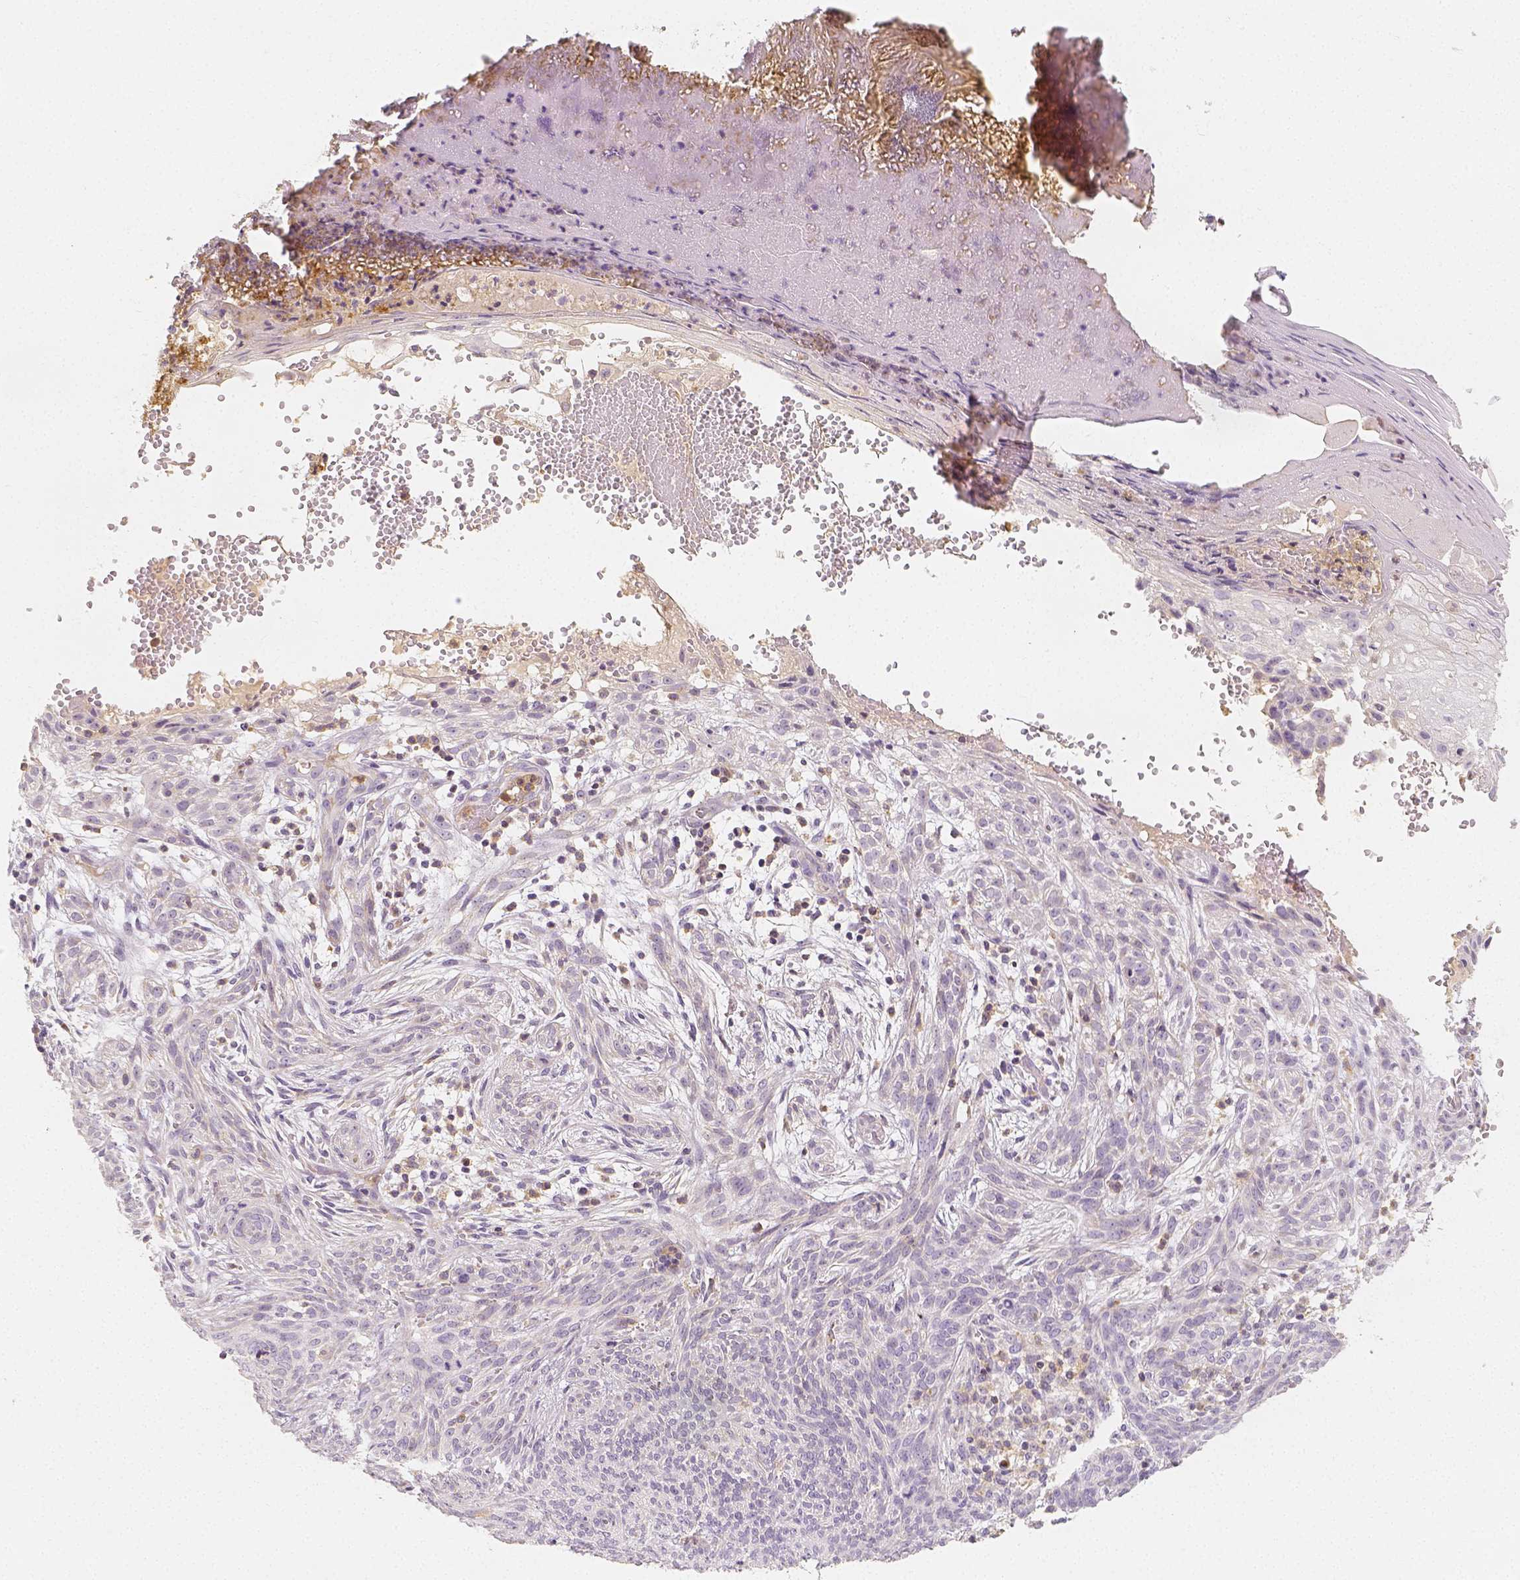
{"staining": {"intensity": "negative", "quantity": "none", "location": "none"}, "tissue": "skin cancer", "cell_type": "Tumor cells", "image_type": "cancer", "snomed": [{"axis": "morphology", "description": "Basal cell carcinoma"}, {"axis": "topography", "description": "Skin"}], "caption": "IHC of basal cell carcinoma (skin) displays no staining in tumor cells.", "gene": "PTPRJ", "patient": {"sex": "male", "age": 84}}